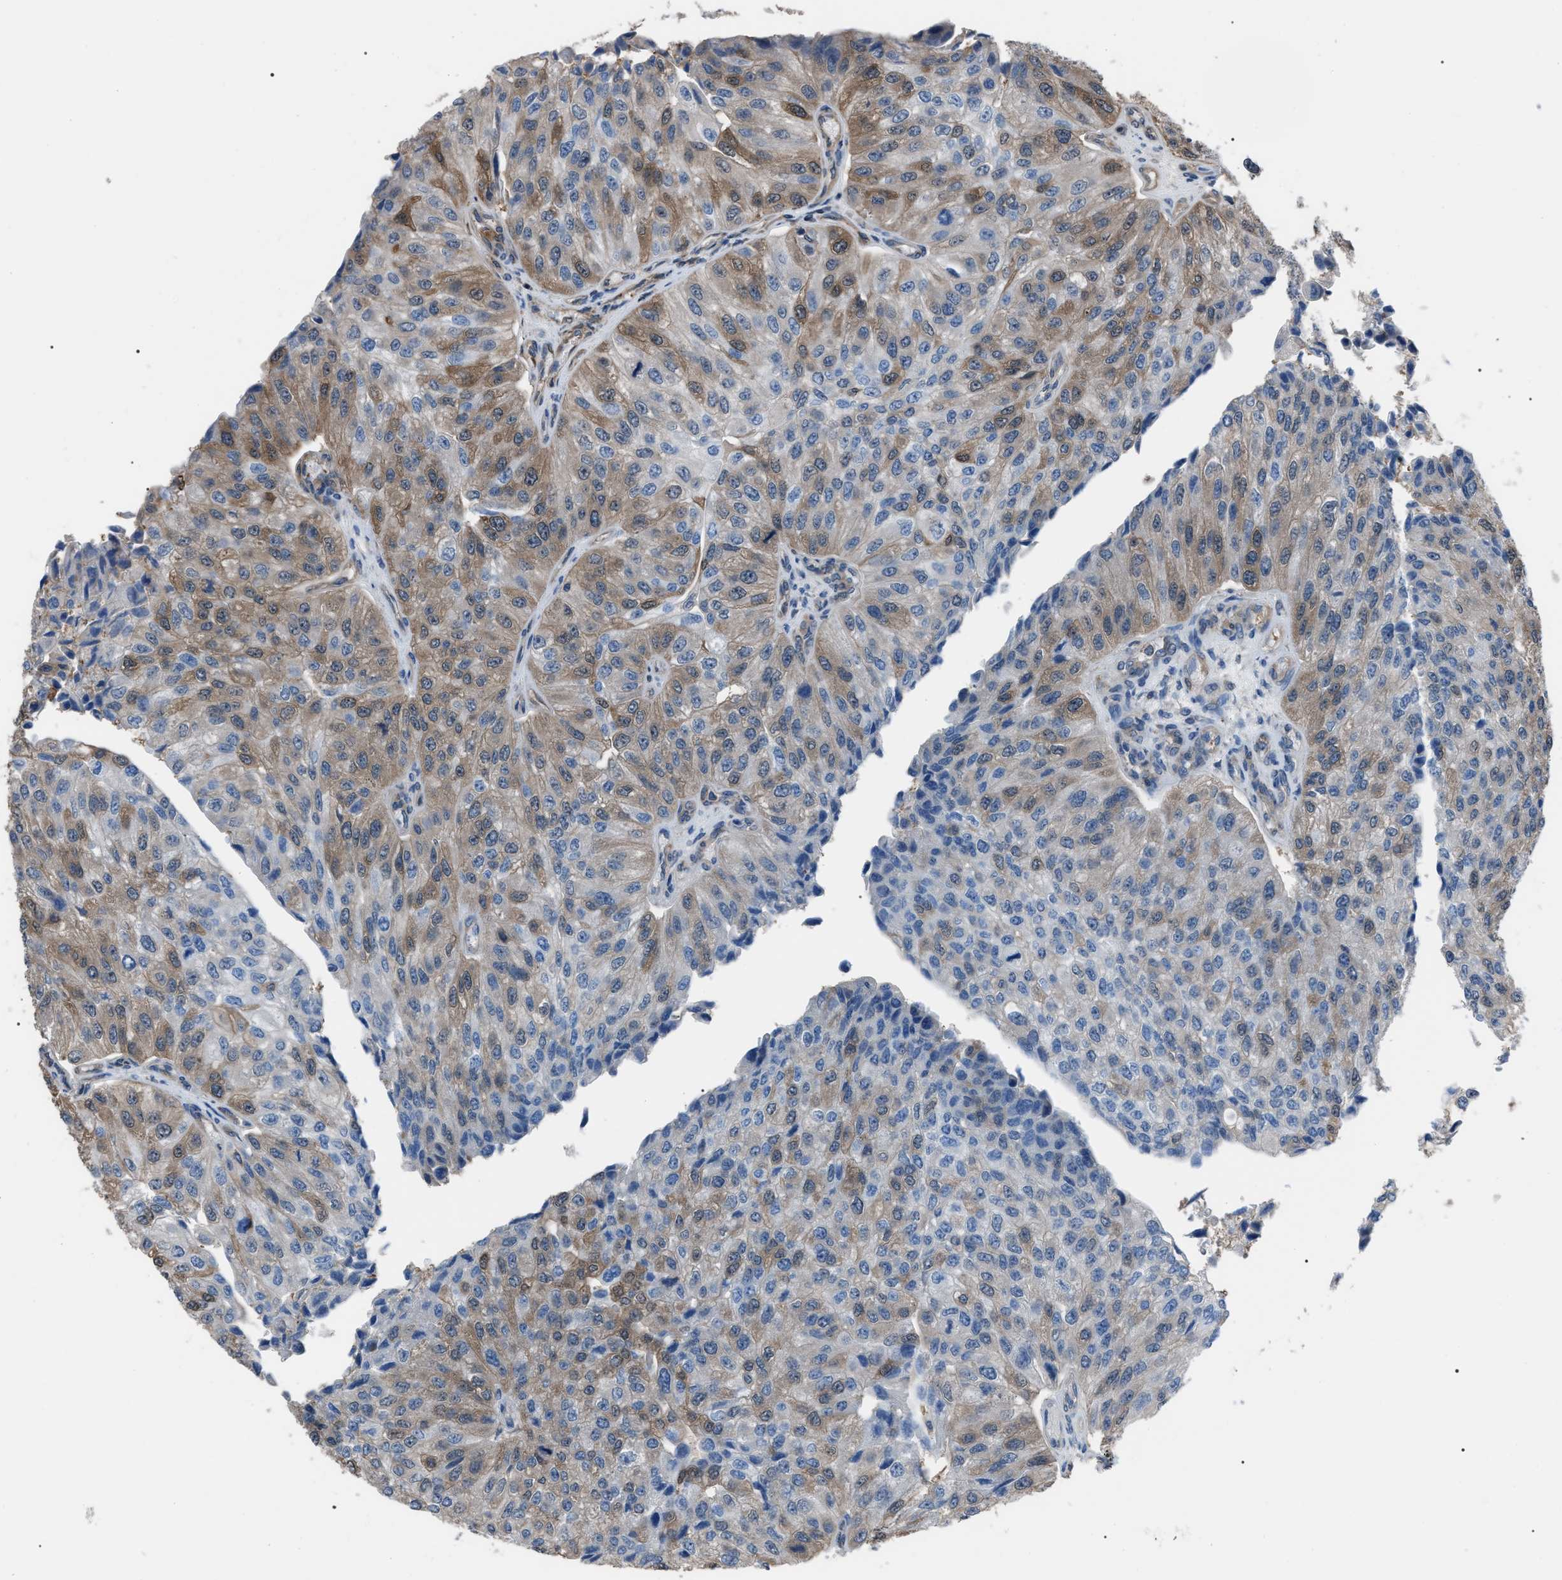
{"staining": {"intensity": "weak", "quantity": "25%-75%", "location": "cytoplasmic/membranous"}, "tissue": "urothelial cancer", "cell_type": "Tumor cells", "image_type": "cancer", "snomed": [{"axis": "morphology", "description": "Urothelial carcinoma, High grade"}, {"axis": "topography", "description": "Kidney"}, {"axis": "topography", "description": "Urinary bladder"}], "caption": "An image of human urothelial cancer stained for a protein displays weak cytoplasmic/membranous brown staining in tumor cells.", "gene": "PDCD5", "patient": {"sex": "male", "age": 77}}